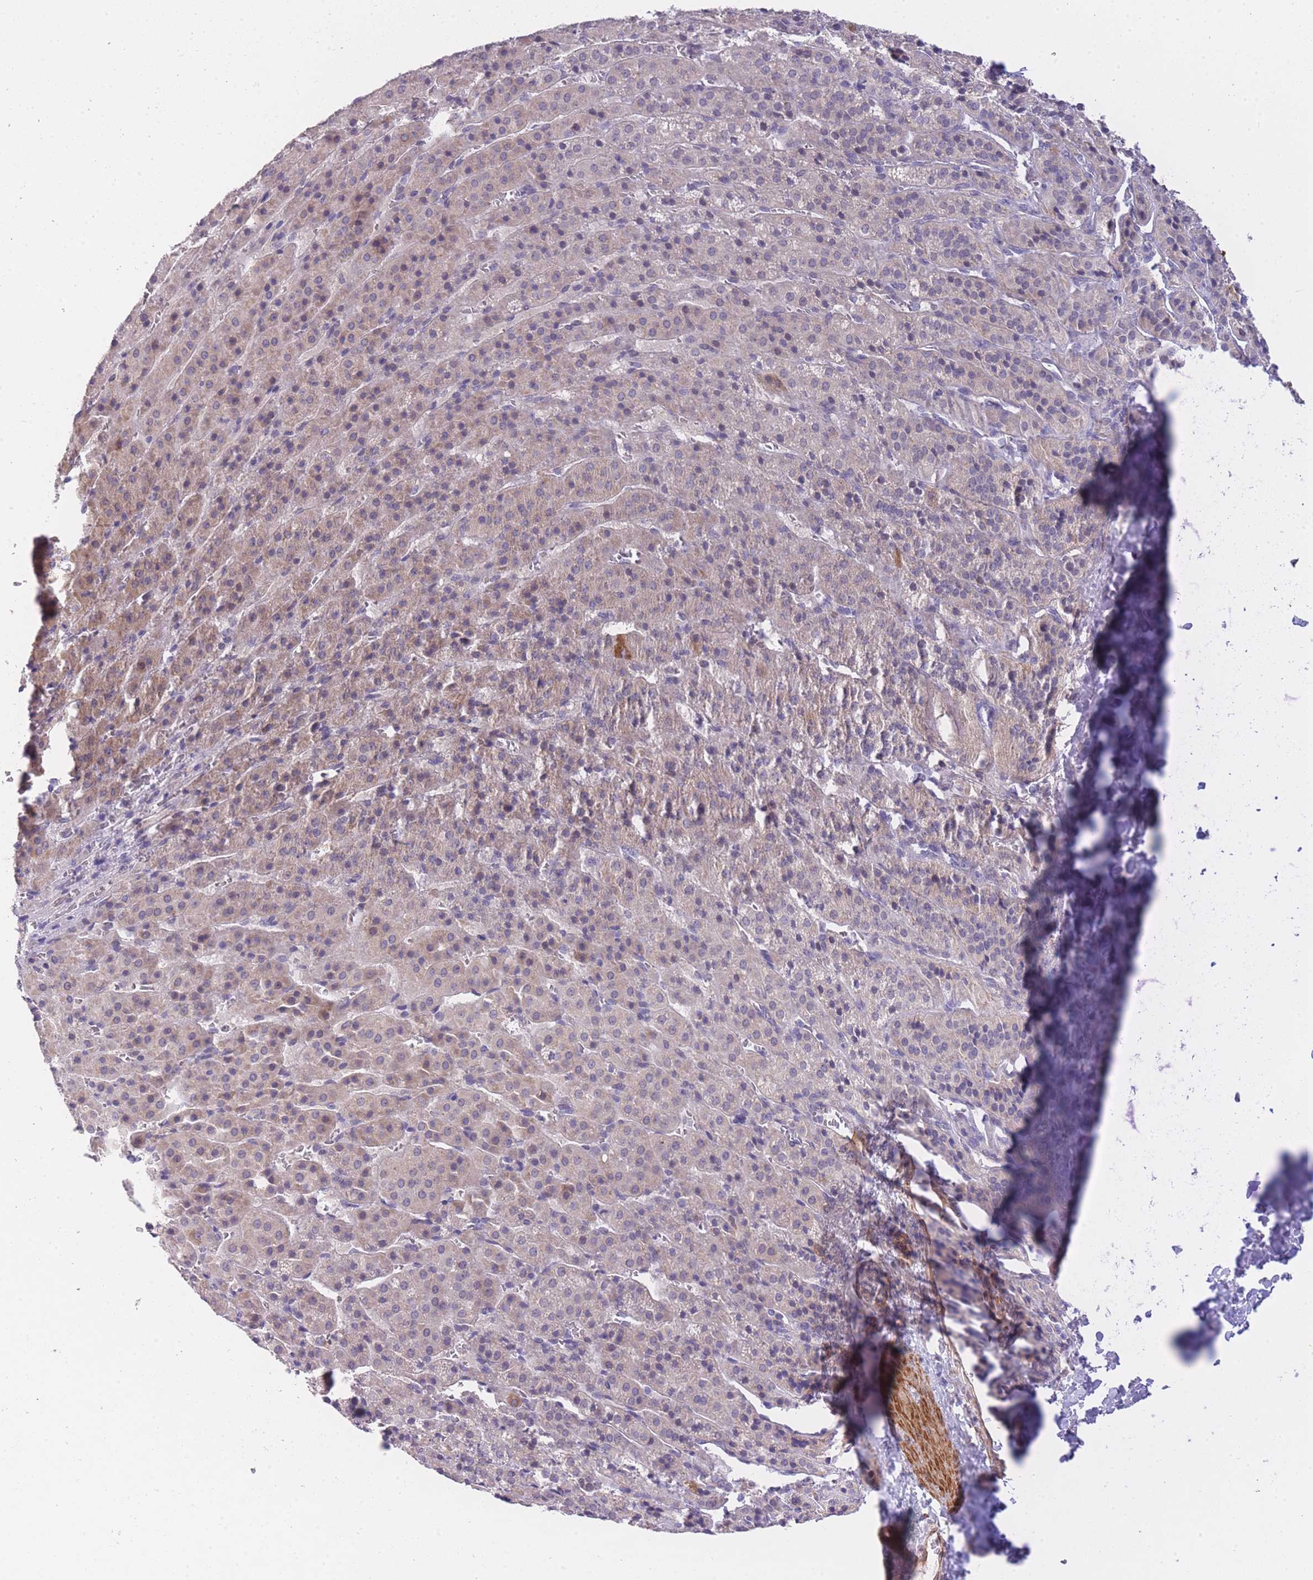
{"staining": {"intensity": "weak", "quantity": "25%-75%", "location": "cytoplasmic/membranous"}, "tissue": "adrenal gland", "cell_type": "Glandular cells", "image_type": "normal", "snomed": [{"axis": "morphology", "description": "Normal tissue, NOS"}, {"axis": "topography", "description": "Adrenal gland"}], "caption": "Protein analysis of benign adrenal gland demonstrates weak cytoplasmic/membranous positivity in about 25%-75% of glandular cells. Immunohistochemistry (ihc) stains the protein in brown and the nuclei are stained blue.", "gene": "CTBP1", "patient": {"sex": "female", "age": 41}}